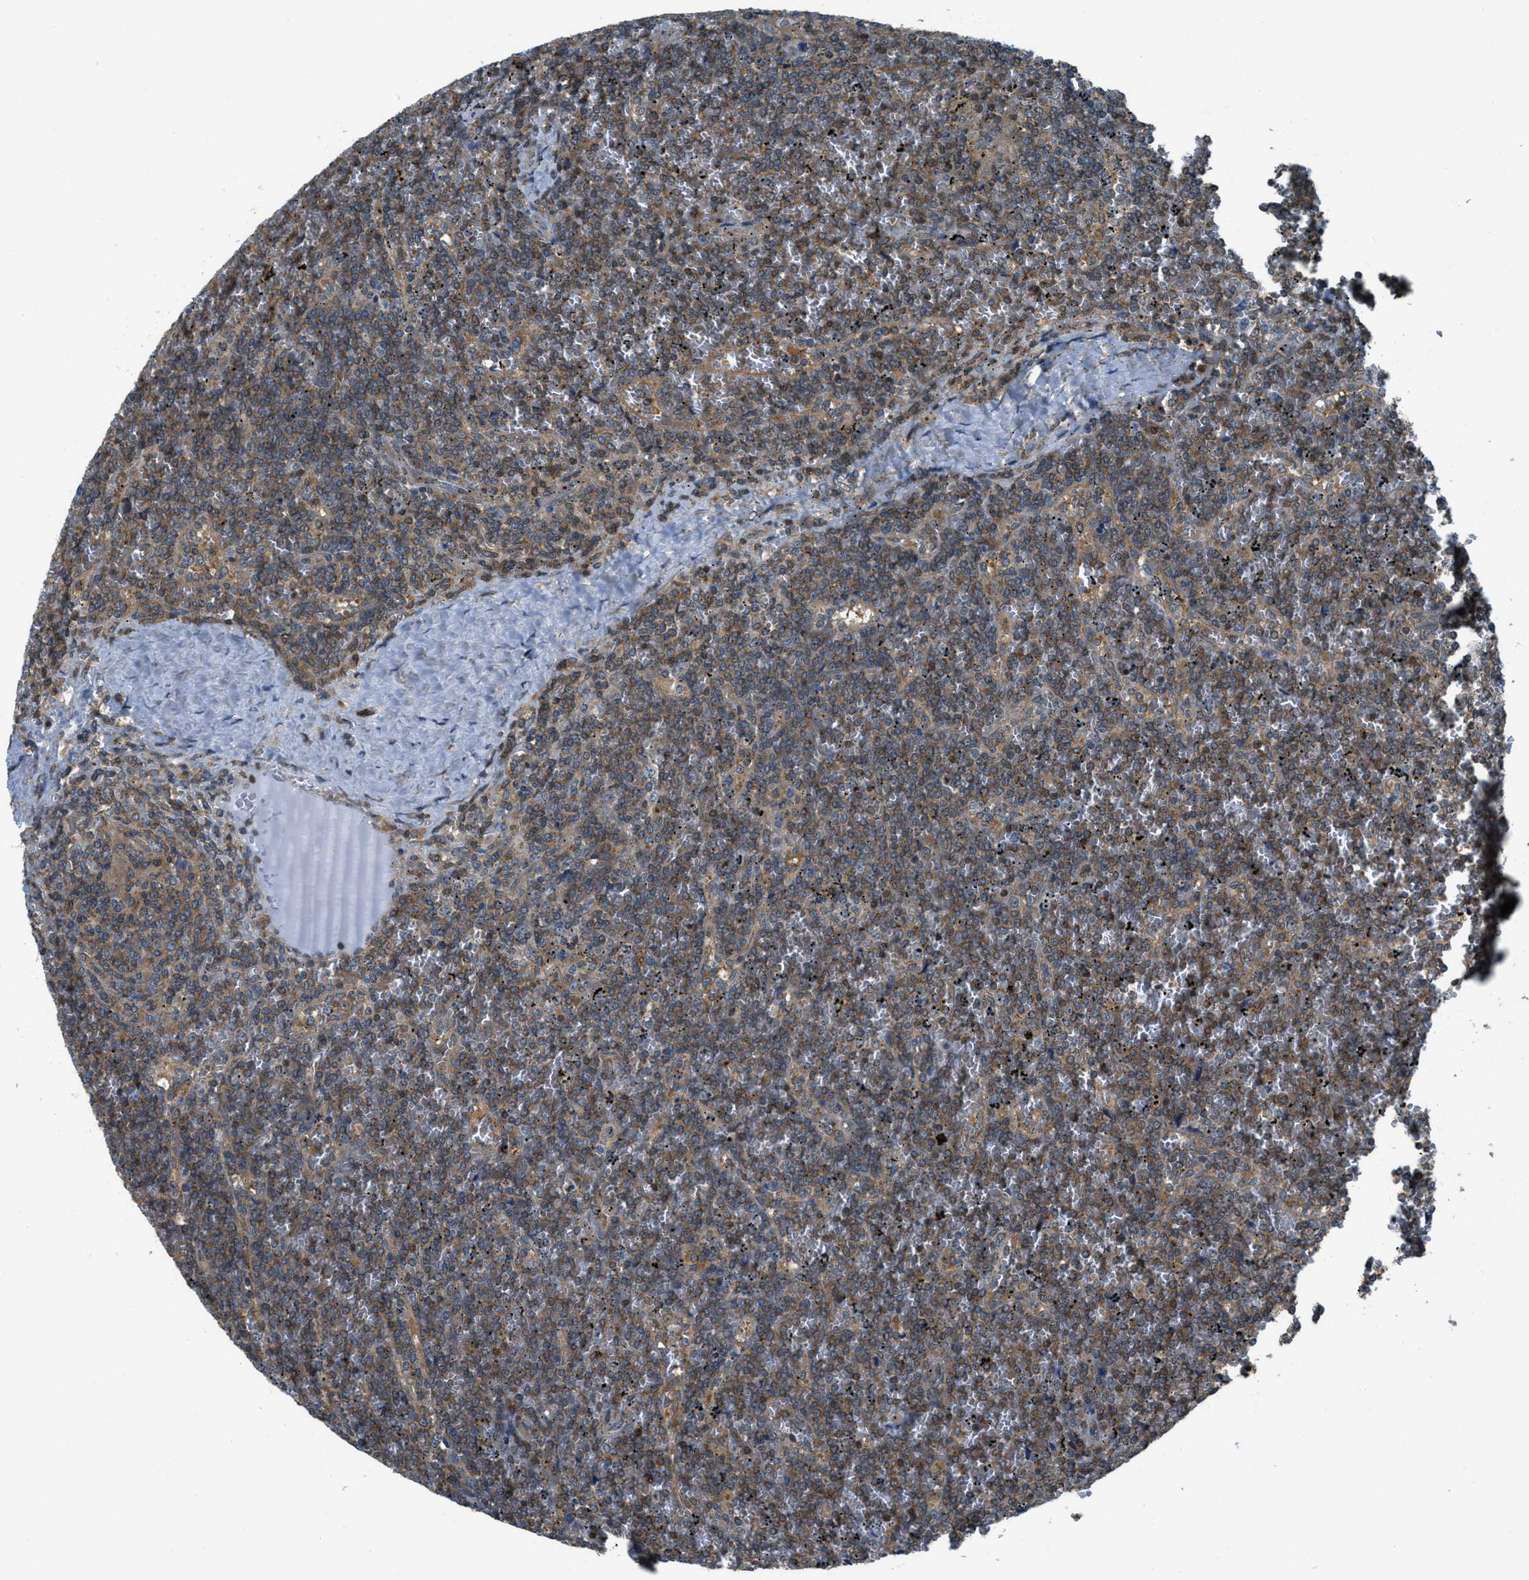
{"staining": {"intensity": "moderate", "quantity": ">75%", "location": "cytoplasmic/membranous"}, "tissue": "lymphoma", "cell_type": "Tumor cells", "image_type": "cancer", "snomed": [{"axis": "morphology", "description": "Malignant lymphoma, non-Hodgkin's type, Low grade"}, {"axis": "topography", "description": "Spleen"}], "caption": "IHC (DAB) staining of human low-grade malignant lymphoma, non-Hodgkin's type shows moderate cytoplasmic/membranous protein expression in approximately >75% of tumor cells.", "gene": "PIP5K1C", "patient": {"sex": "female", "age": 19}}